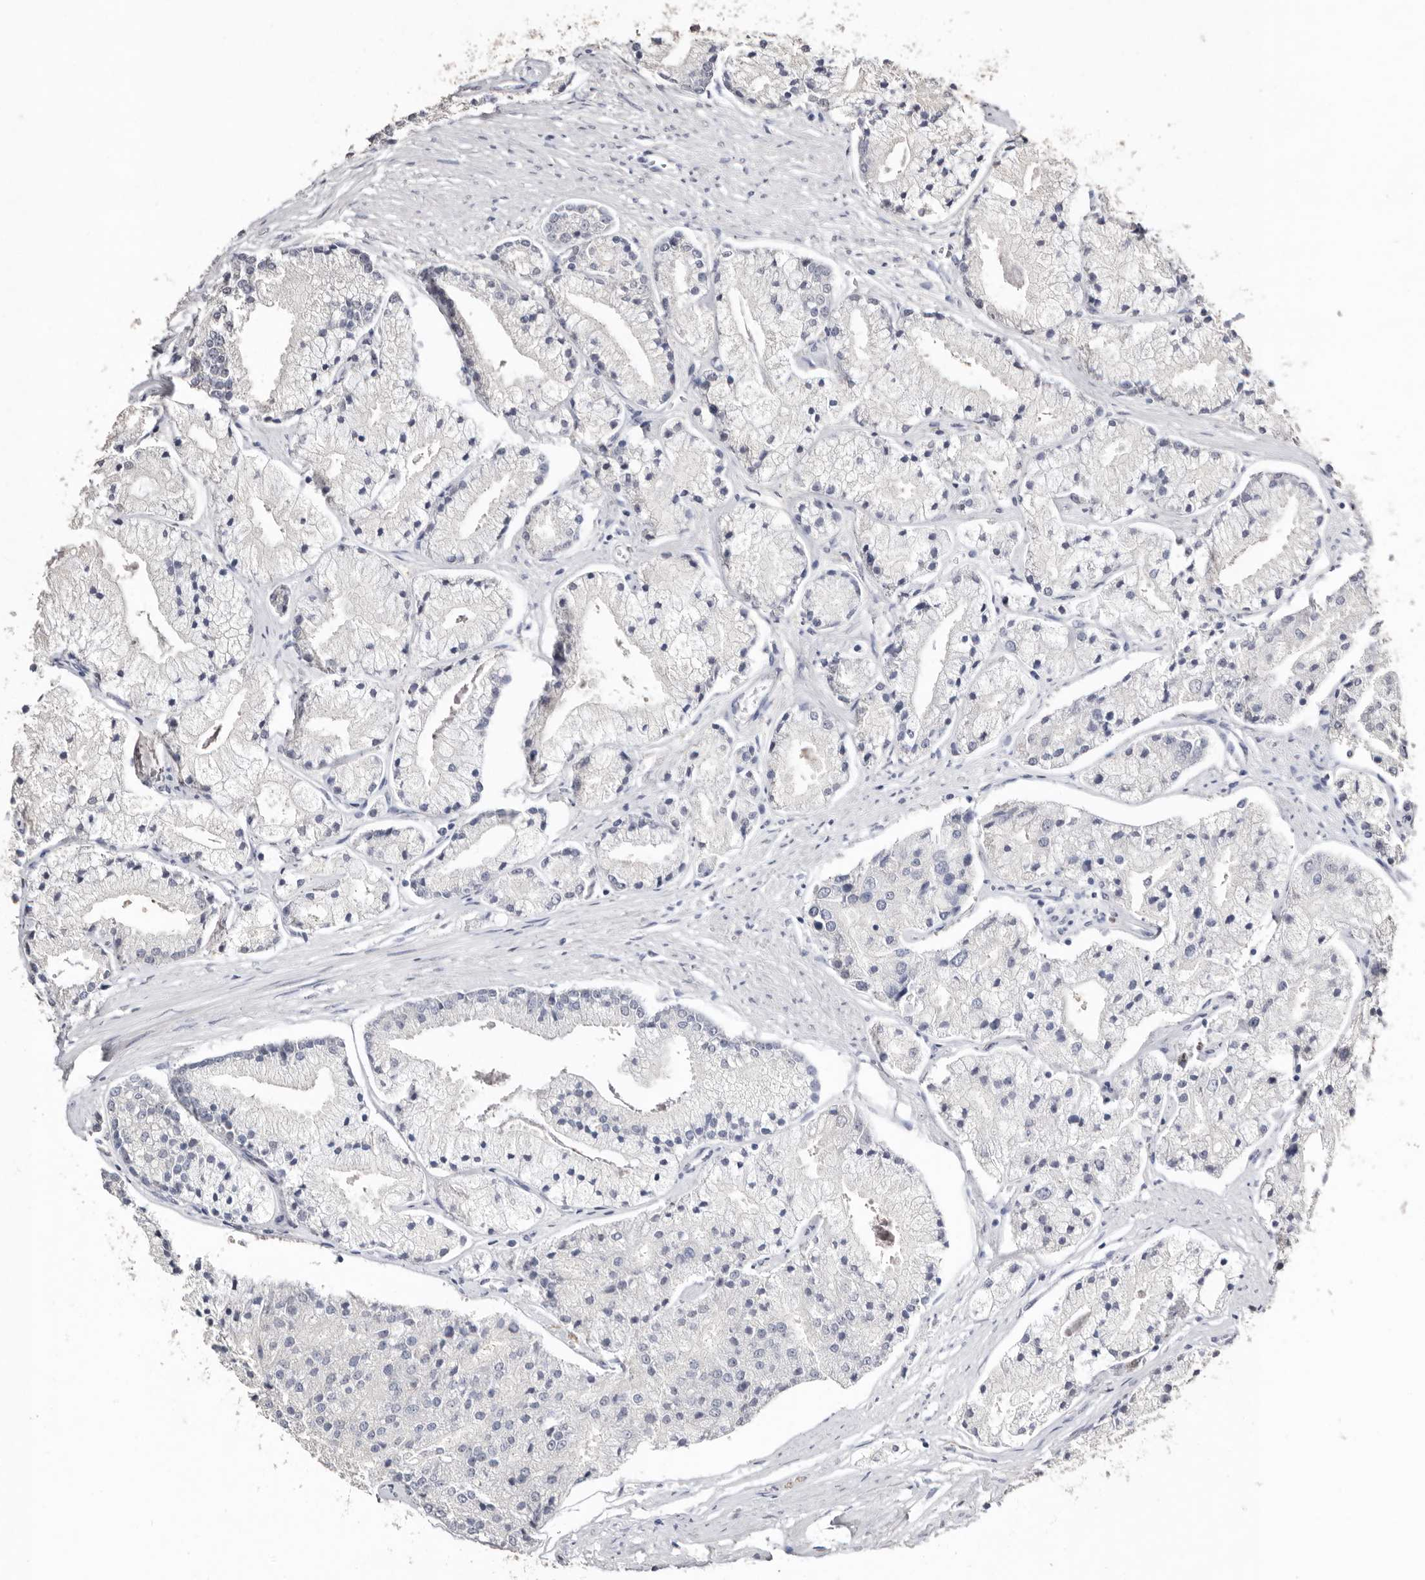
{"staining": {"intensity": "negative", "quantity": "none", "location": "none"}, "tissue": "prostate cancer", "cell_type": "Tumor cells", "image_type": "cancer", "snomed": [{"axis": "morphology", "description": "Adenocarcinoma, High grade"}, {"axis": "topography", "description": "Prostate"}], "caption": "Human adenocarcinoma (high-grade) (prostate) stained for a protein using immunohistochemistry exhibits no staining in tumor cells.", "gene": "SULT1E1", "patient": {"sex": "male", "age": 50}}